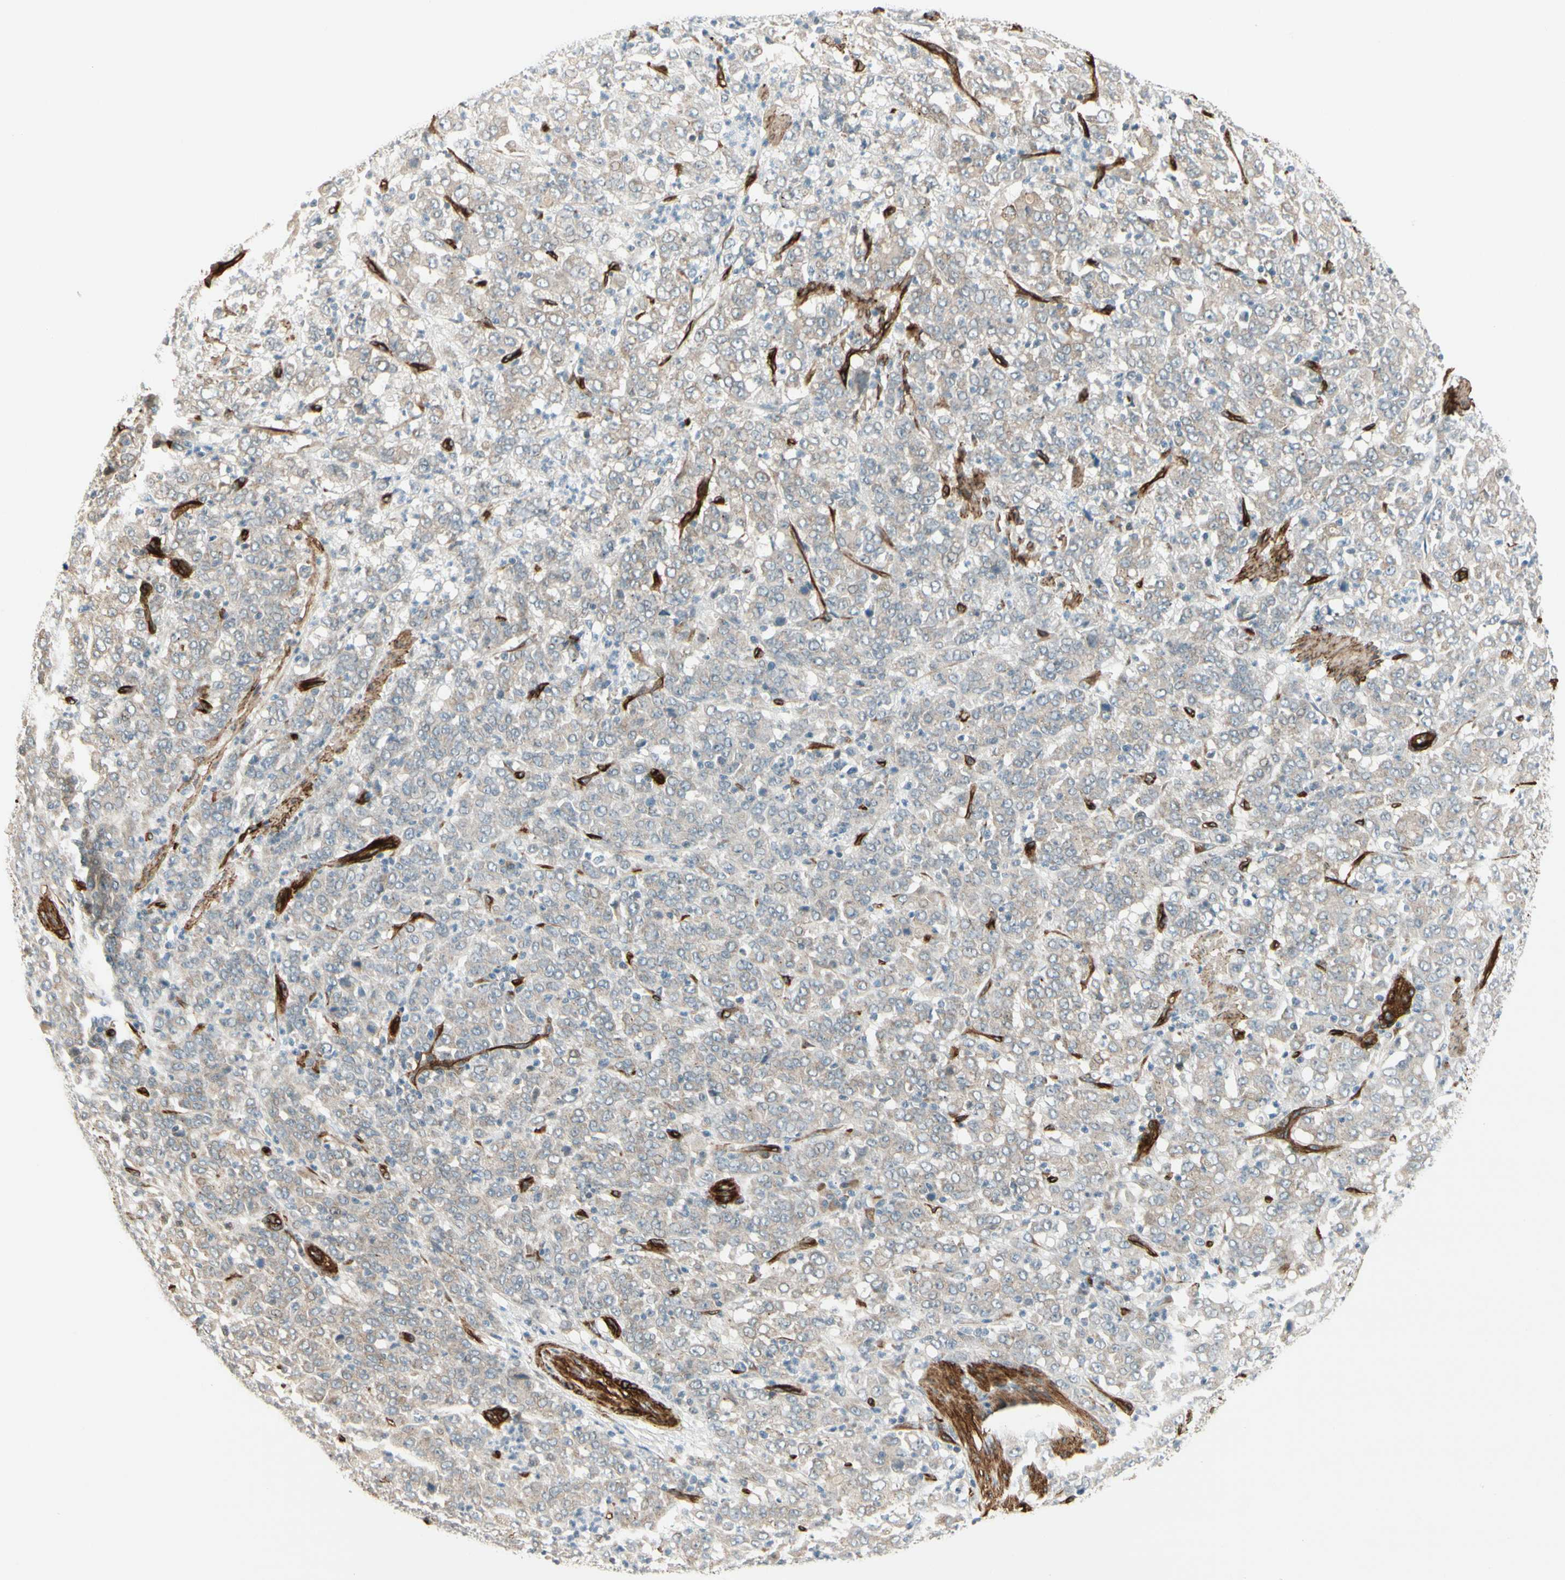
{"staining": {"intensity": "negative", "quantity": "none", "location": "none"}, "tissue": "stomach cancer", "cell_type": "Tumor cells", "image_type": "cancer", "snomed": [{"axis": "morphology", "description": "Adenocarcinoma, NOS"}, {"axis": "topography", "description": "Stomach, lower"}], "caption": "This is a image of immunohistochemistry staining of stomach adenocarcinoma, which shows no staining in tumor cells.", "gene": "MCAM", "patient": {"sex": "female", "age": 71}}